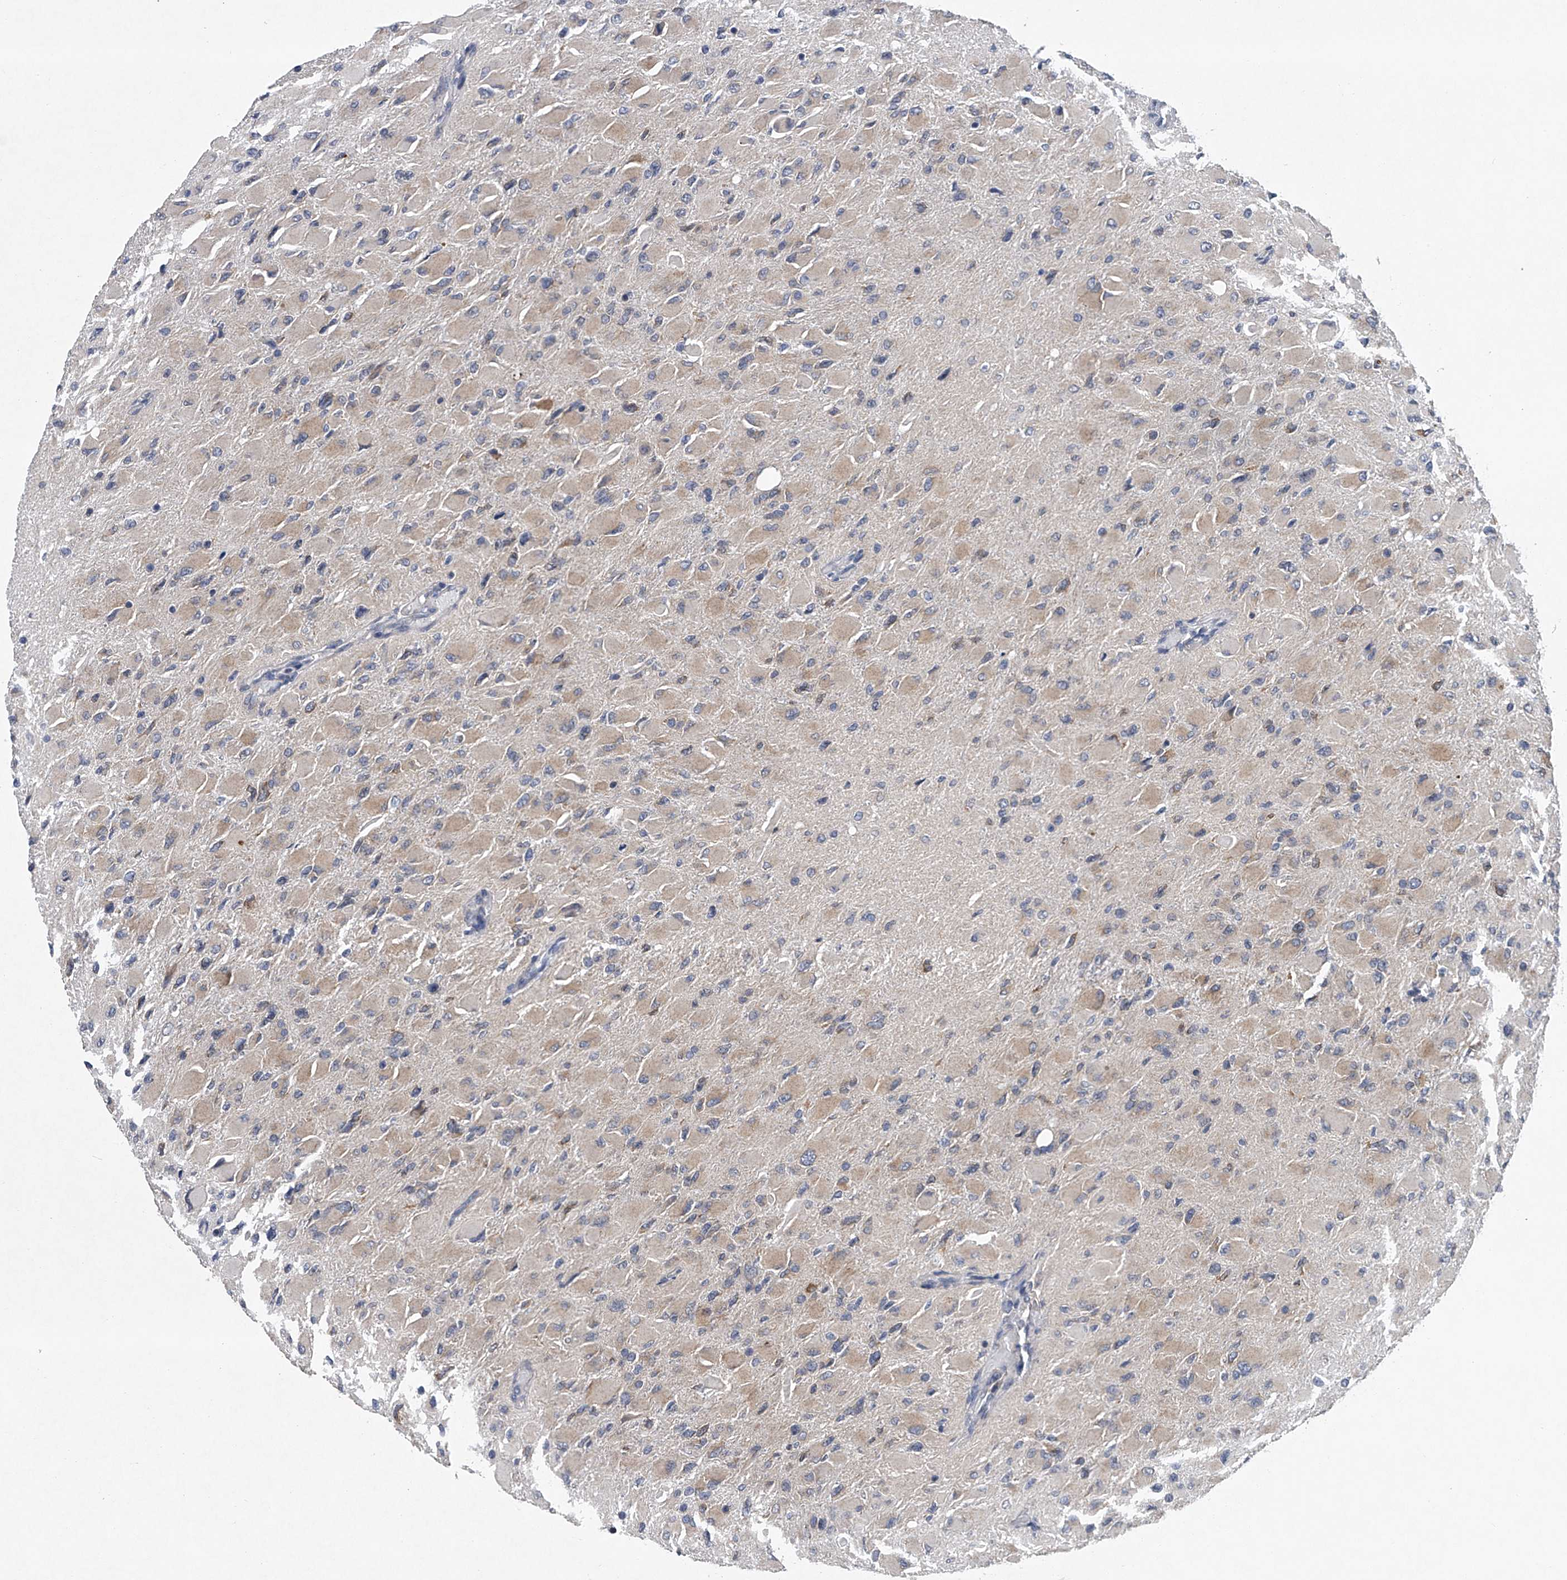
{"staining": {"intensity": "weak", "quantity": "<25%", "location": "cytoplasmic/membranous"}, "tissue": "glioma", "cell_type": "Tumor cells", "image_type": "cancer", "snomed": [{"axis": "morphology", "description": "Glioma, malignant, High grade"}, {"axis": "topography", "description": "Cerebral cortex"}], "caption": "The photomicrograph demonstrates no staining of tumor cells in glioma. Nuclei are stained in blue.", "gene": "RNF5", "patient": {"sex": "female", "age": 36}}